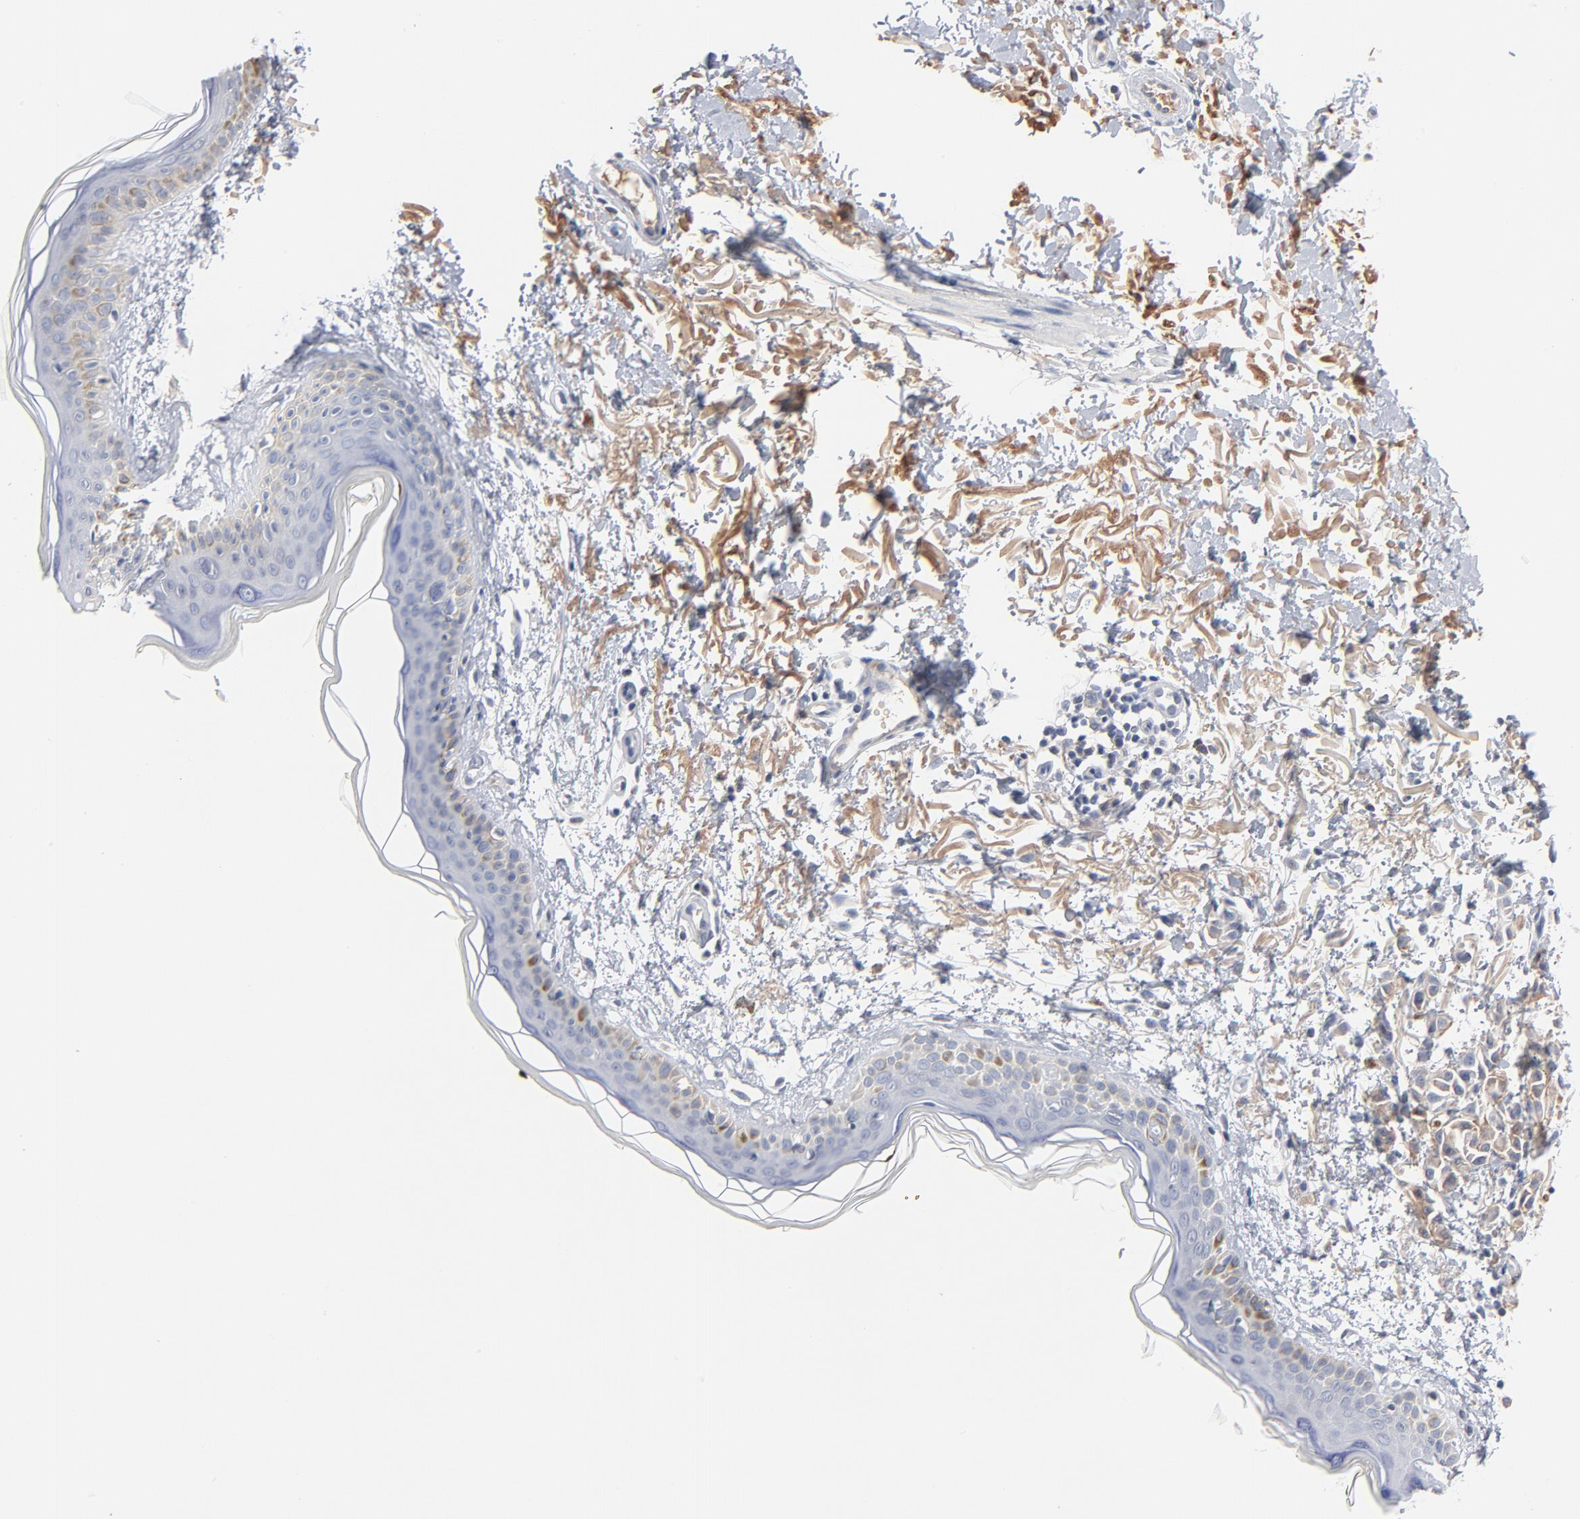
{"staining": {"intensity": "negative", "quantity": "none", "location": "none"}, "tissue": "melanoma", "cell_type": "Tumor cells", "image_type": "cancer", "snomed": [{"axis": "morphology", "description": "Malignant melanoma, NOS"}, {"axis": "topography", "description": "Skin"}], "caption": "High magnification brightfield microscopy of melanoma stained with DAB (3,3'-diaminobenzidine) (brown) and counterstained with hematoxylin (blue): tumor cells show no significant staining.", "gene": "SERPINA4", "patient": {"sex": "male", "age": 76}}